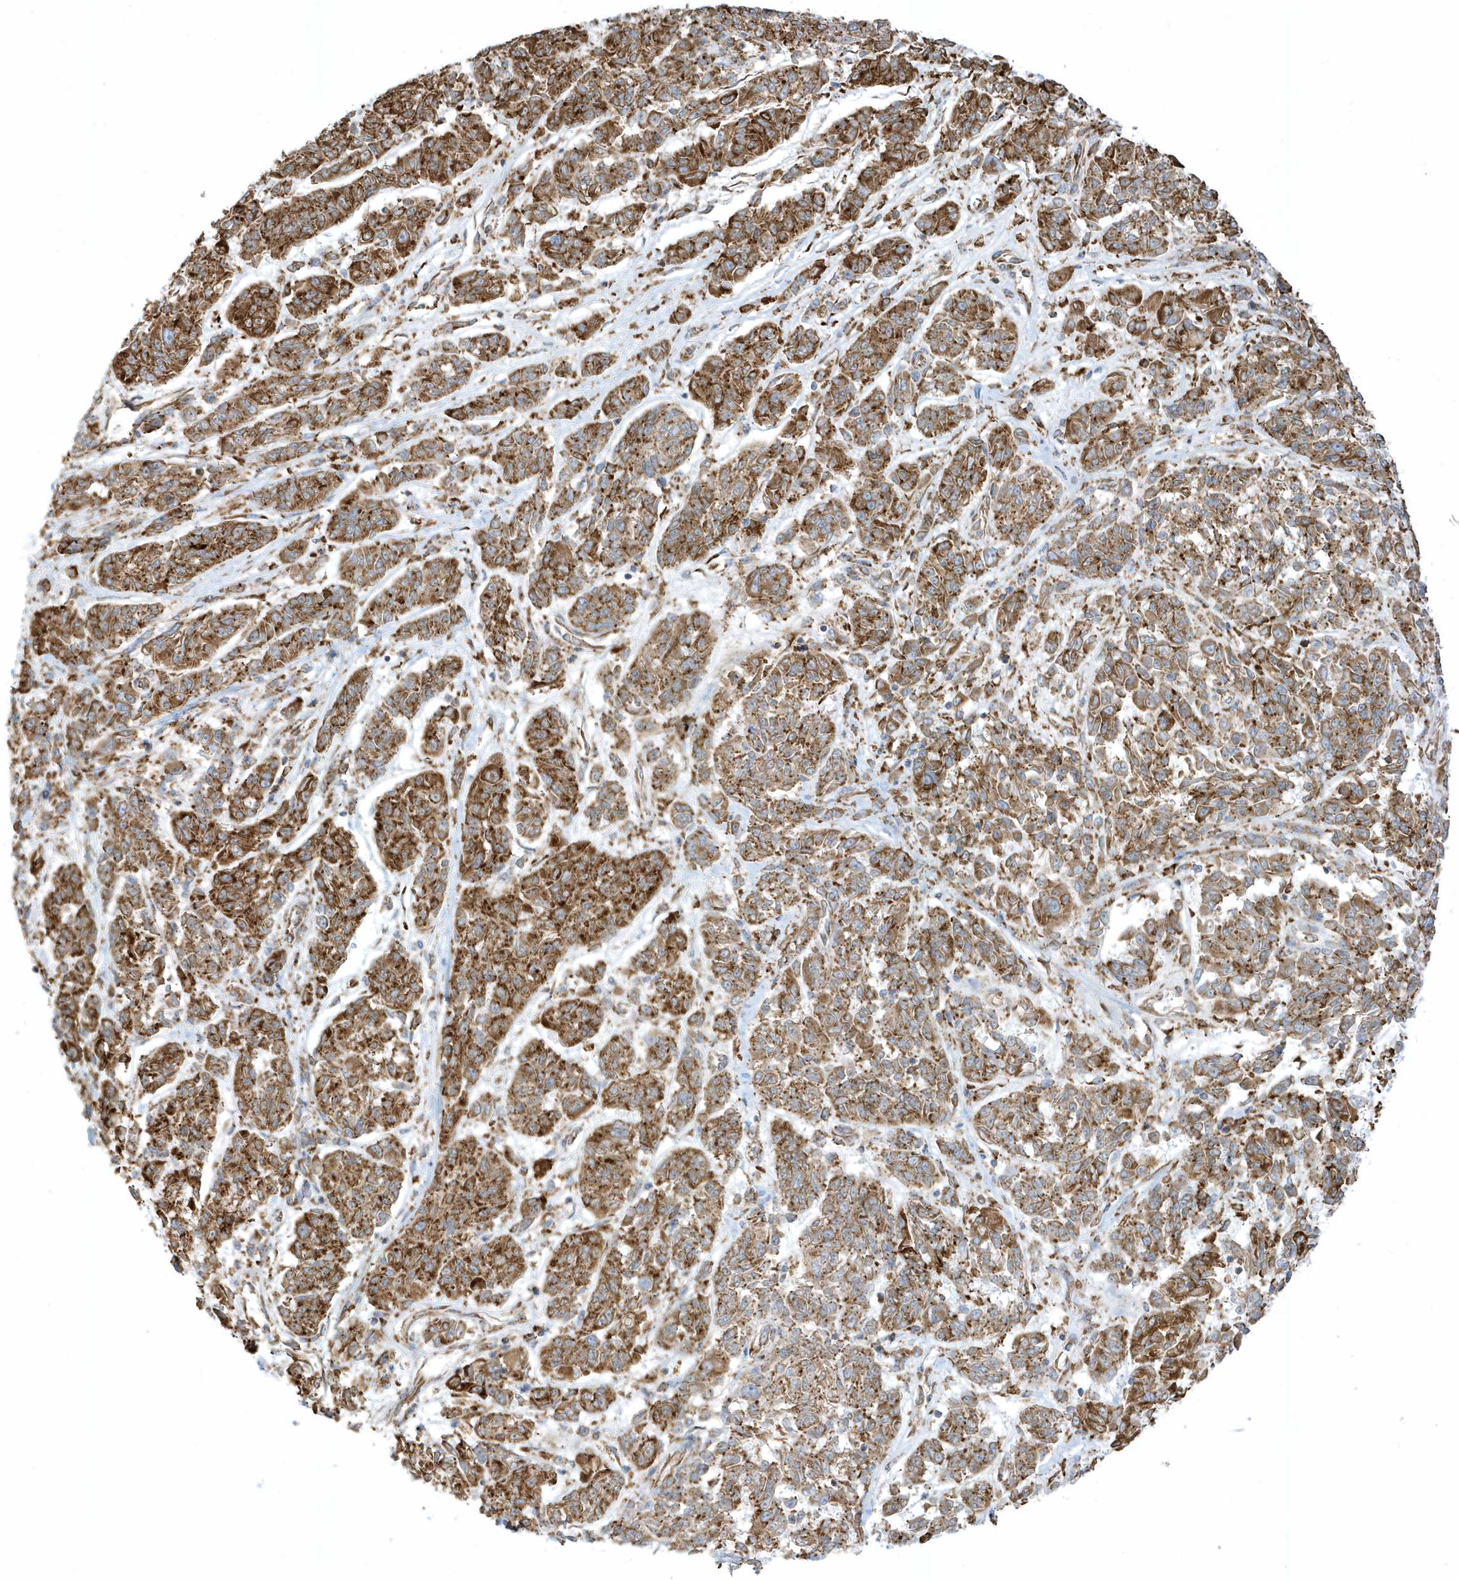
{"staining": {"intensity": "strong", "quantity": ">75%", "location": "cytoplasmic/membranous"}, "tissue": "melanoma", "cell_type": "Tumor cells", "image_type": "cancer", "snomed": [{"axis": "morphology", "description": "Malignant melanoma, NOS"}, {"axis": "topography", "description": "Skin"}], "caption": "Immunohistochemistry (IHC) image of malignant melanoma stained for a protein (brown), which demonstrates high levels of strong cytoplasmic/membranous expression in about >75% of tumor cells.", "gene": "PDIA6", "patient": {"sex": "male", "age": 53}}